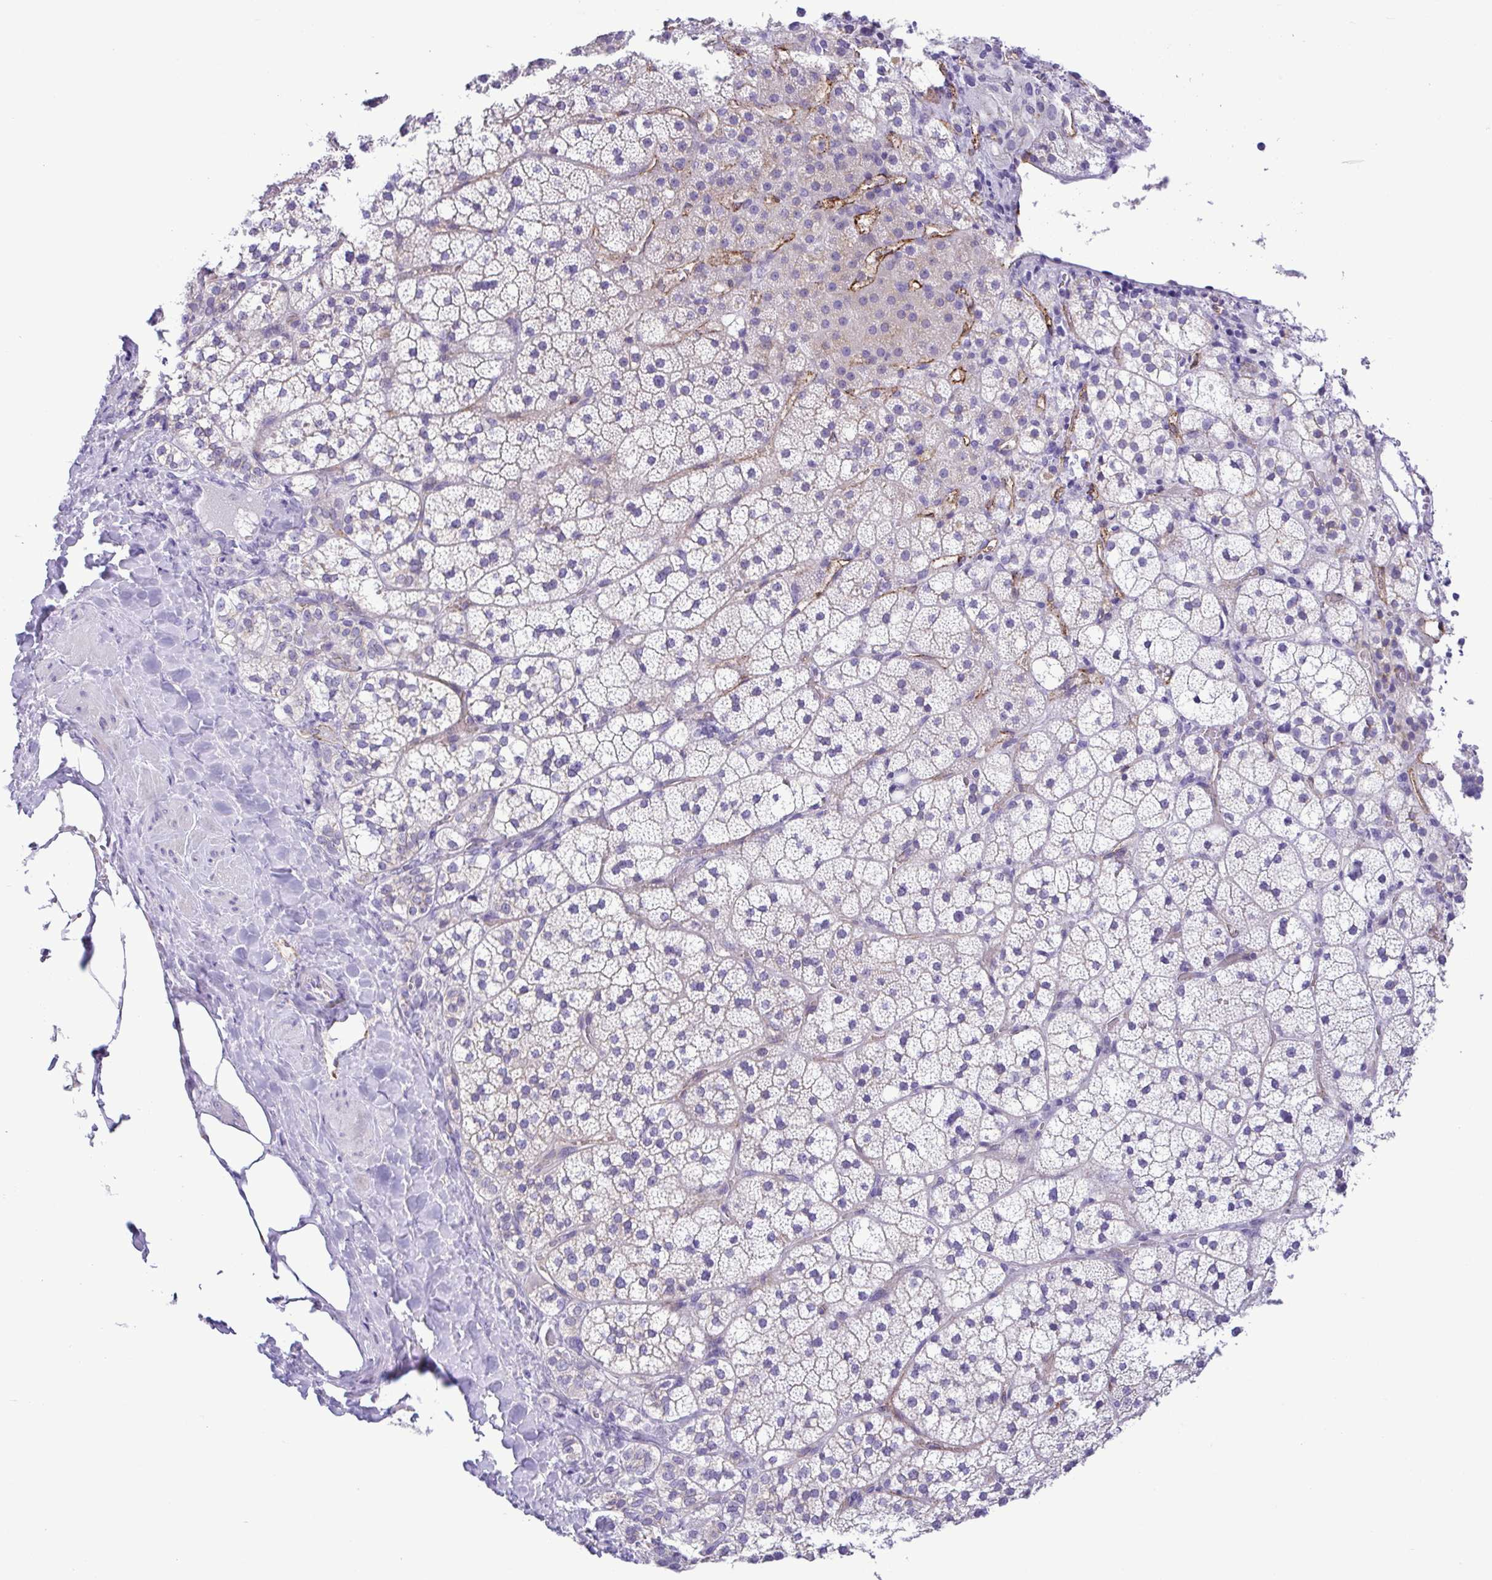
{"staining": {"intensity": "negative", "quantity": "none", "location": "none"}, "tissue": "adrenal gland", "cell_type": "Glandular cells", "image_type": "normal", "snomed": [{"axis": "morphology", "description": "Normal tissue, NOS"}, {"axis": "topography", "description": "Adrenal gland"}], "caption": "Micrograph shows no protein staining in glandular cells of benign adrenal gland.", "gene": "GPR182", "patient": {"sex": "male", "age": 53}}